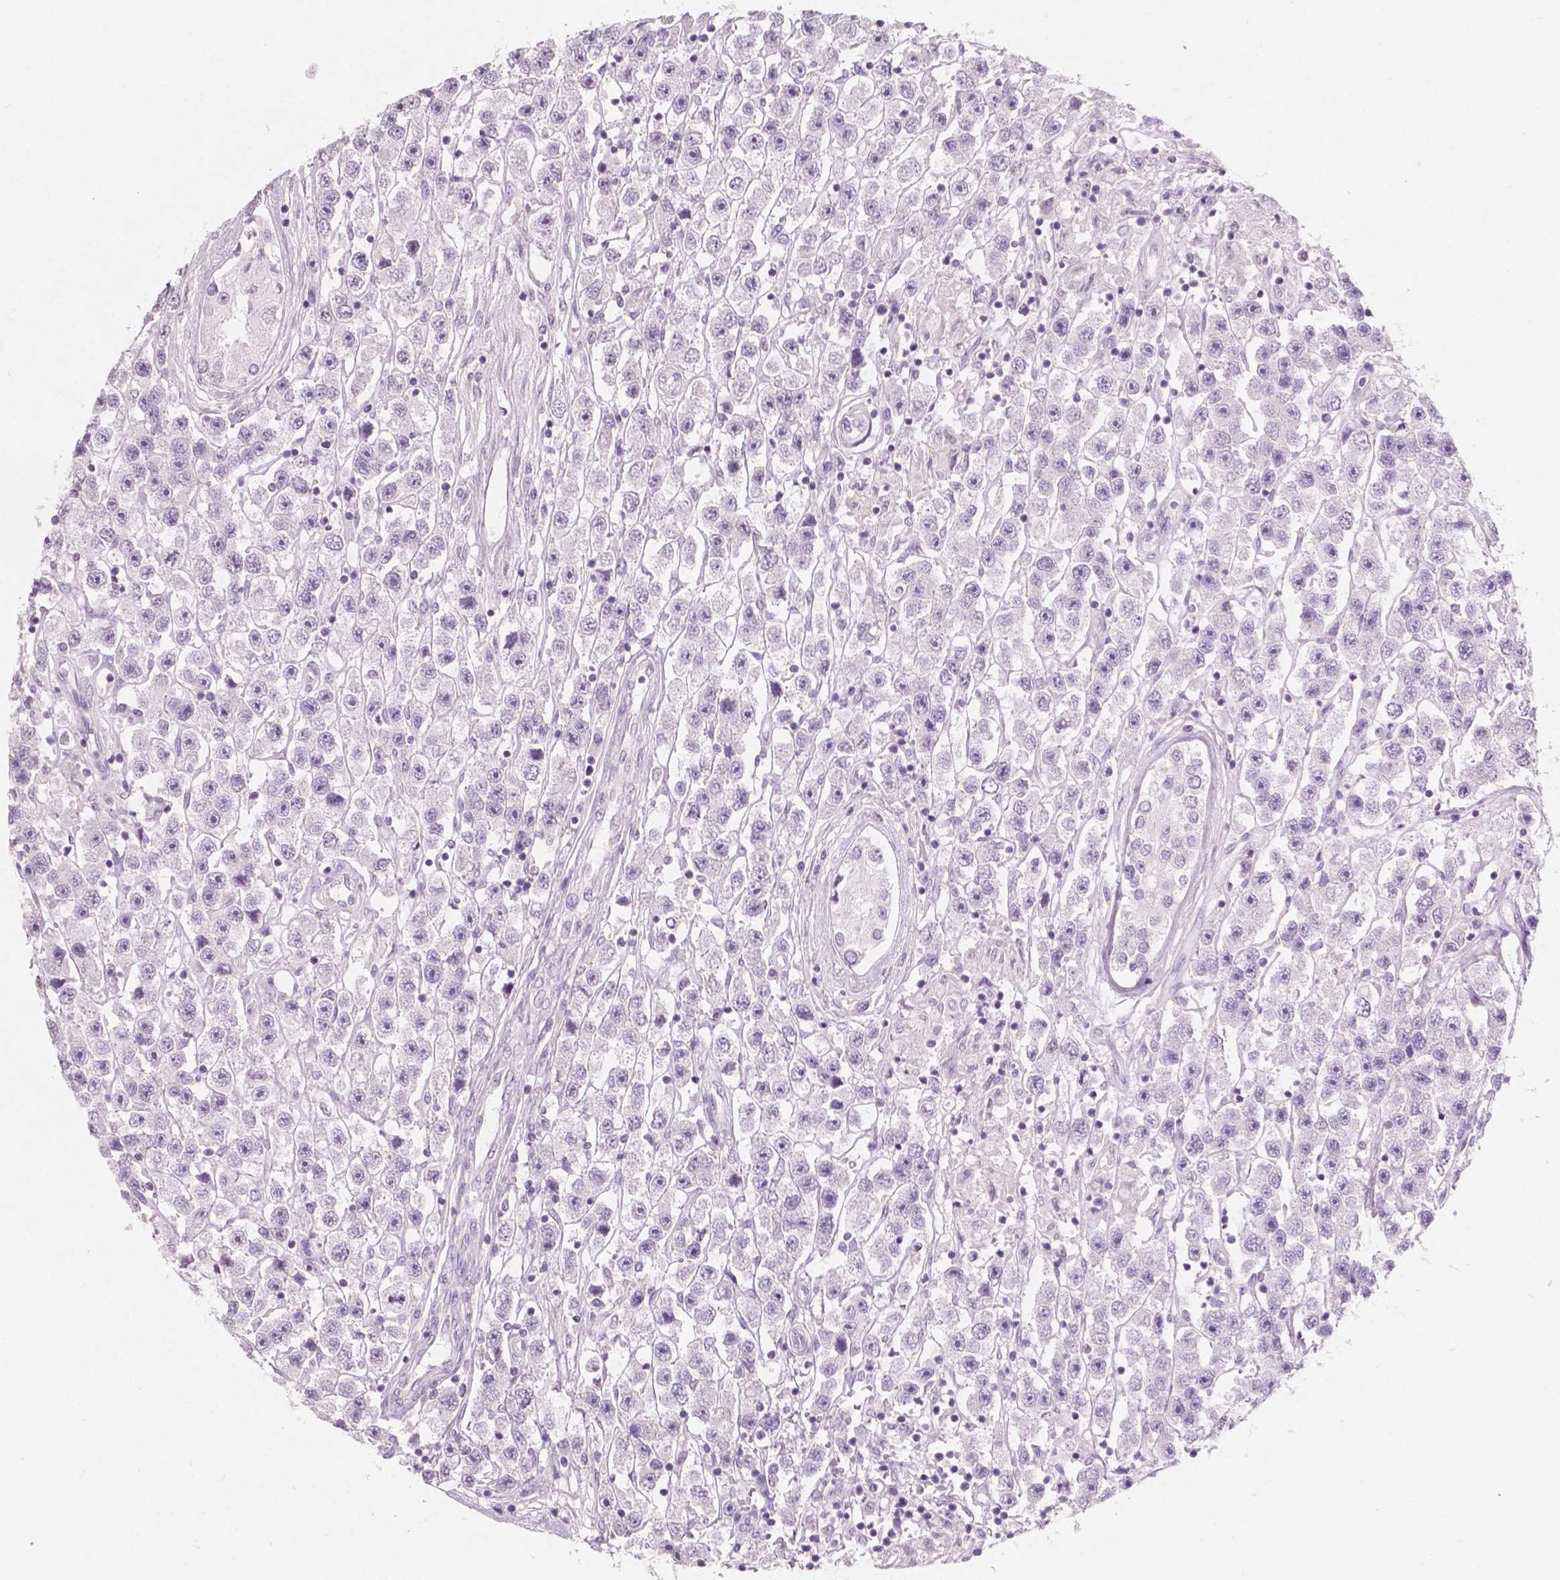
{"staining": {"intensity": "negative", "quantity": "none", "location": "none"}, "tissue": "testis cancer", "cell_type": "Tumor cells", "image_type": "cancer", "snomed": [{"axis": "morphology", "description": "Seminoma, NOS"}, {"axis": "topography", "description": "Testis"}], "caption": "IHC histopathology image of human seminoma (testis) stained for a protein (brown), which demonstrates no positivity in tumor cells.", "gene": "AWAT1", "patient": {"sex": "male", "age": 45}}